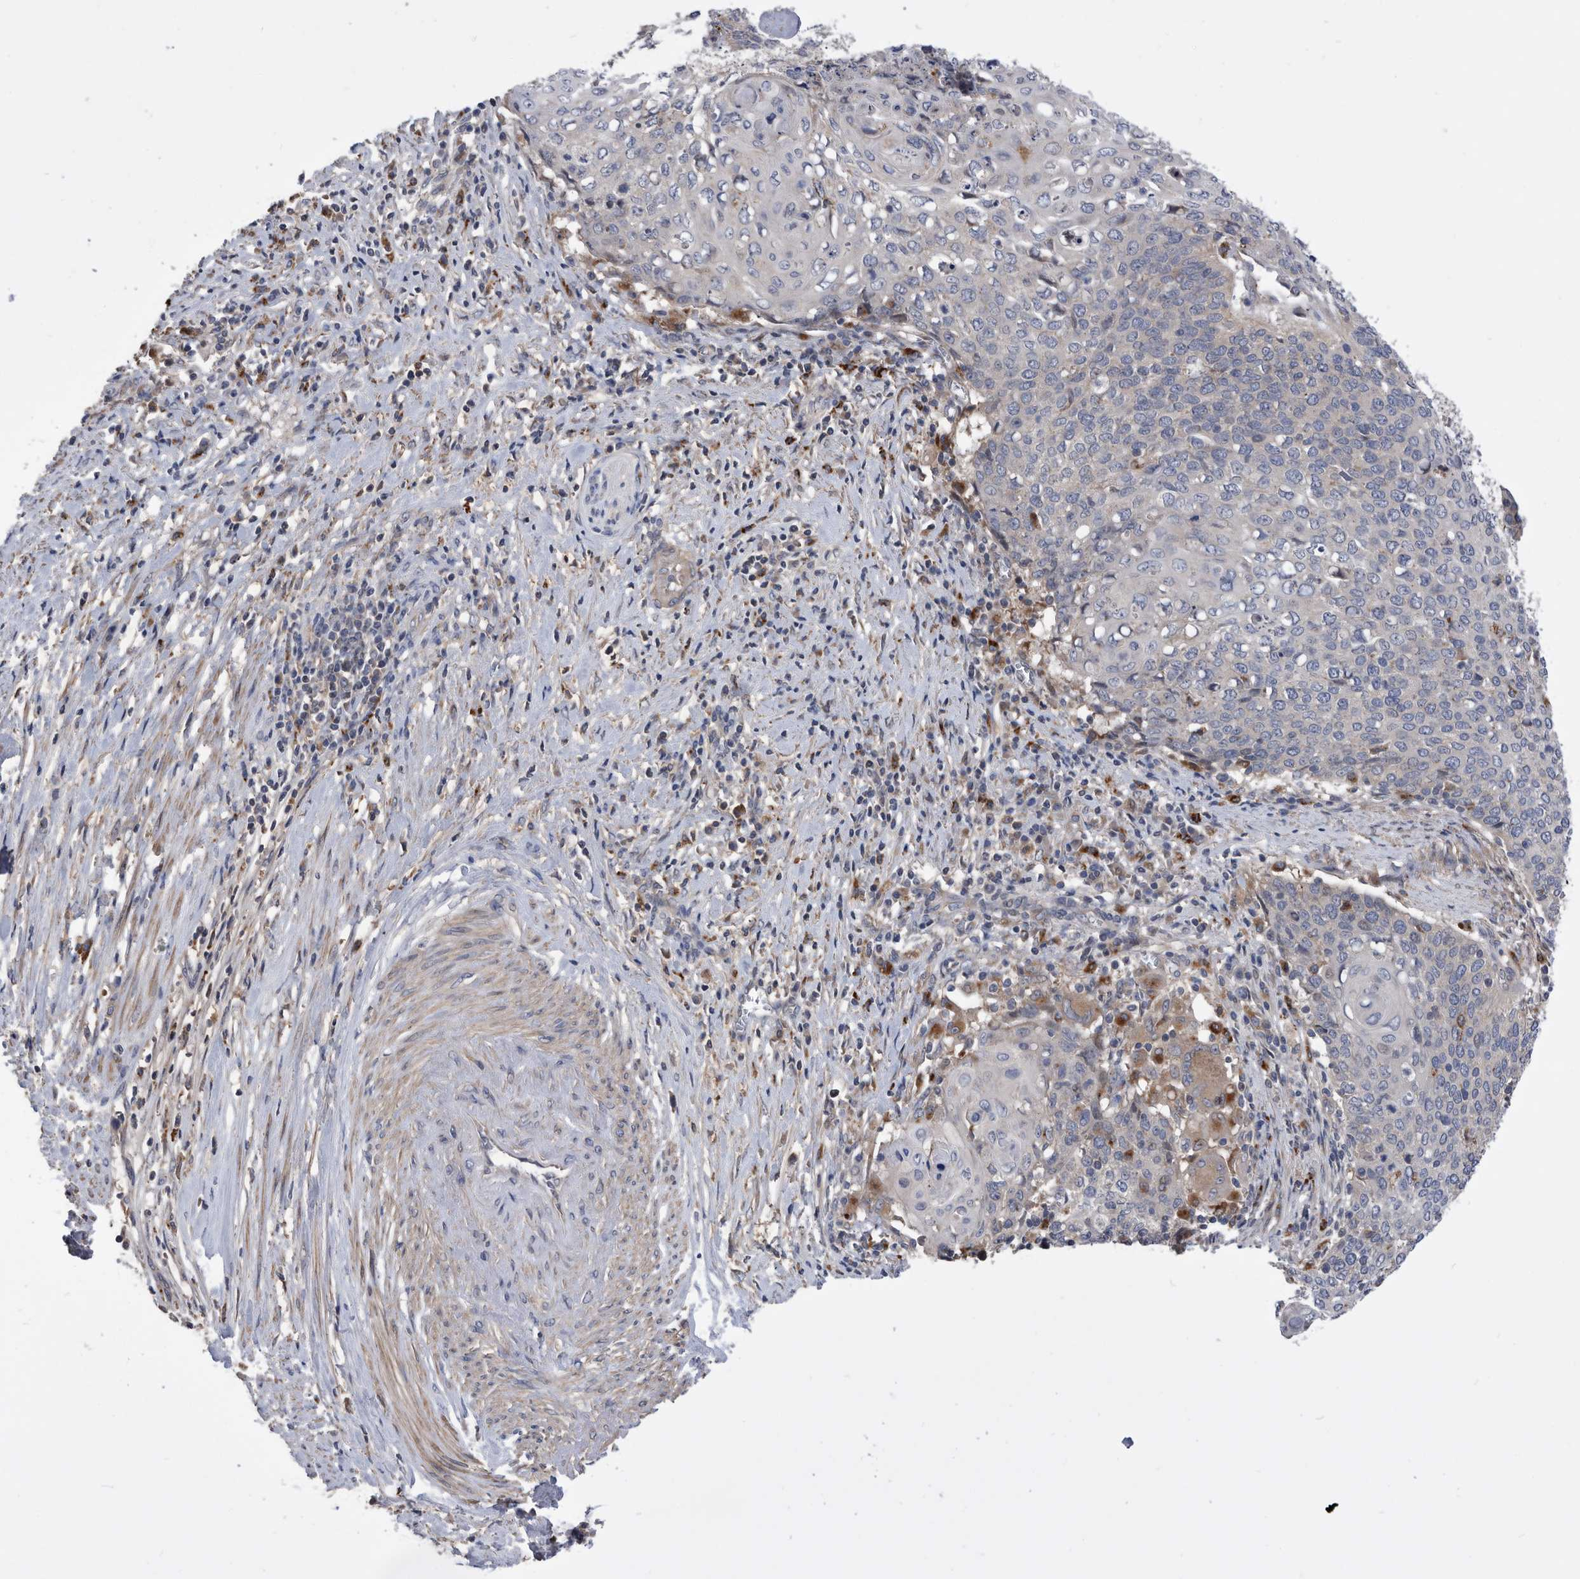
{"staining": {"intensity": "negative", "quantity": "none", "location": "none"}, "tissue": "cervical cancer", "cell_type": "Tumor cells", "image_type": "cancer", "snomed": [{"axis": "morphology", "description": "Squamous cell carcinoma, NOS"}, {"axis": "topography", "description": "Cervix"}], "caption": "Immunohistochemistry (IHC) of human cervical cancer (squamous cell carcinoma) demonstrates no expression in tumor cells.", "gene": "BAIAP3", "patient": {"sex": "female", "age": 39}}